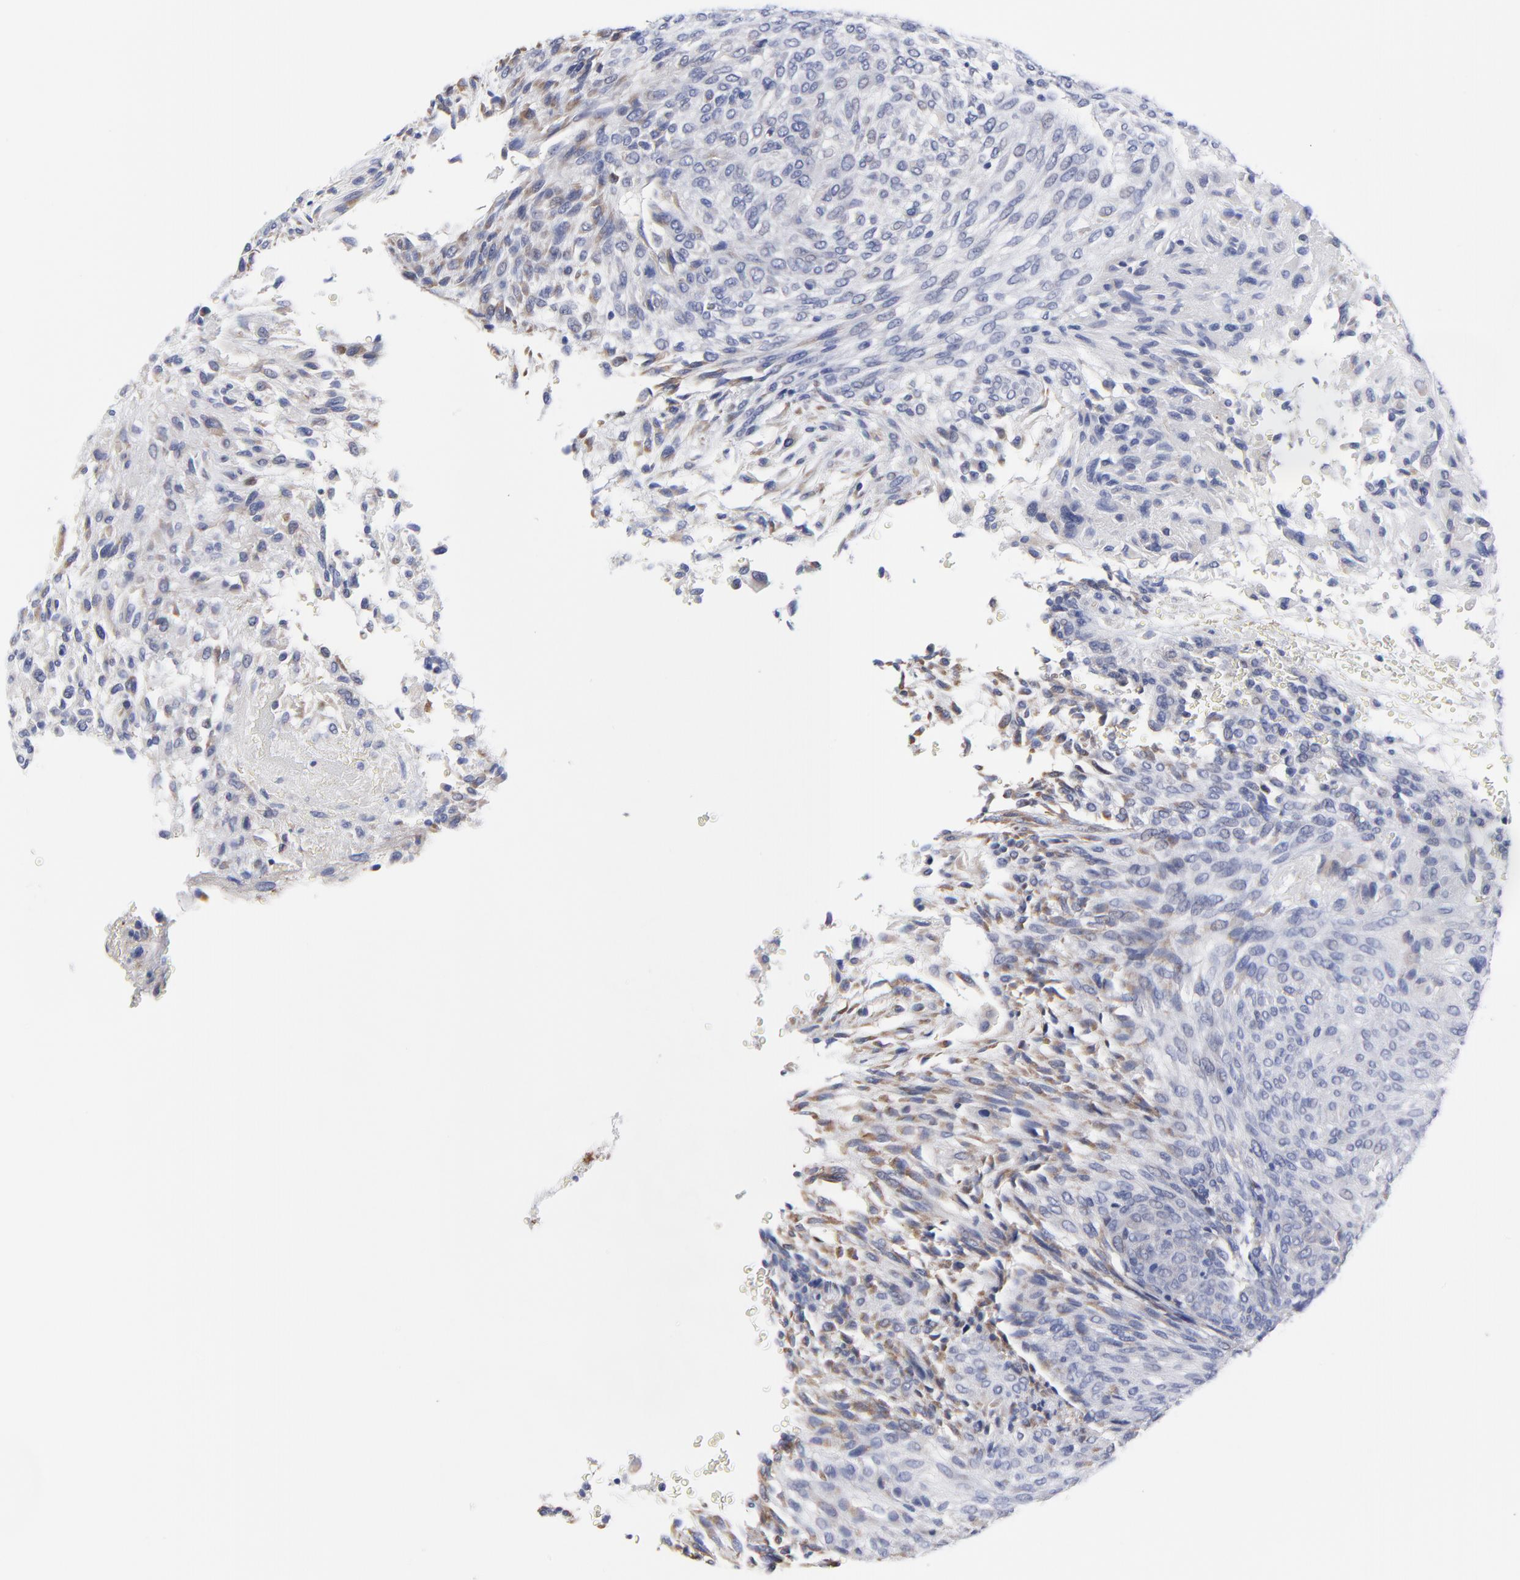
{"staining": {"intensity": "negative", "quantity": "none", "location": "none"}, "tissue": "glioma", "cell_type": "Tumor cells", "image_type": "cancer", "snomed": [{"axis": "morphology", "description": "Glioma, malignant, High grade"}, {"axis": "topography", "description": "Cerebral cortex"}], "caption": "The histopathology image exhibits no staining of tumor cells in malignant glioma (high-grade).", "gene": "DUSP9", "patient": {"sex": "female", "age": 55}}